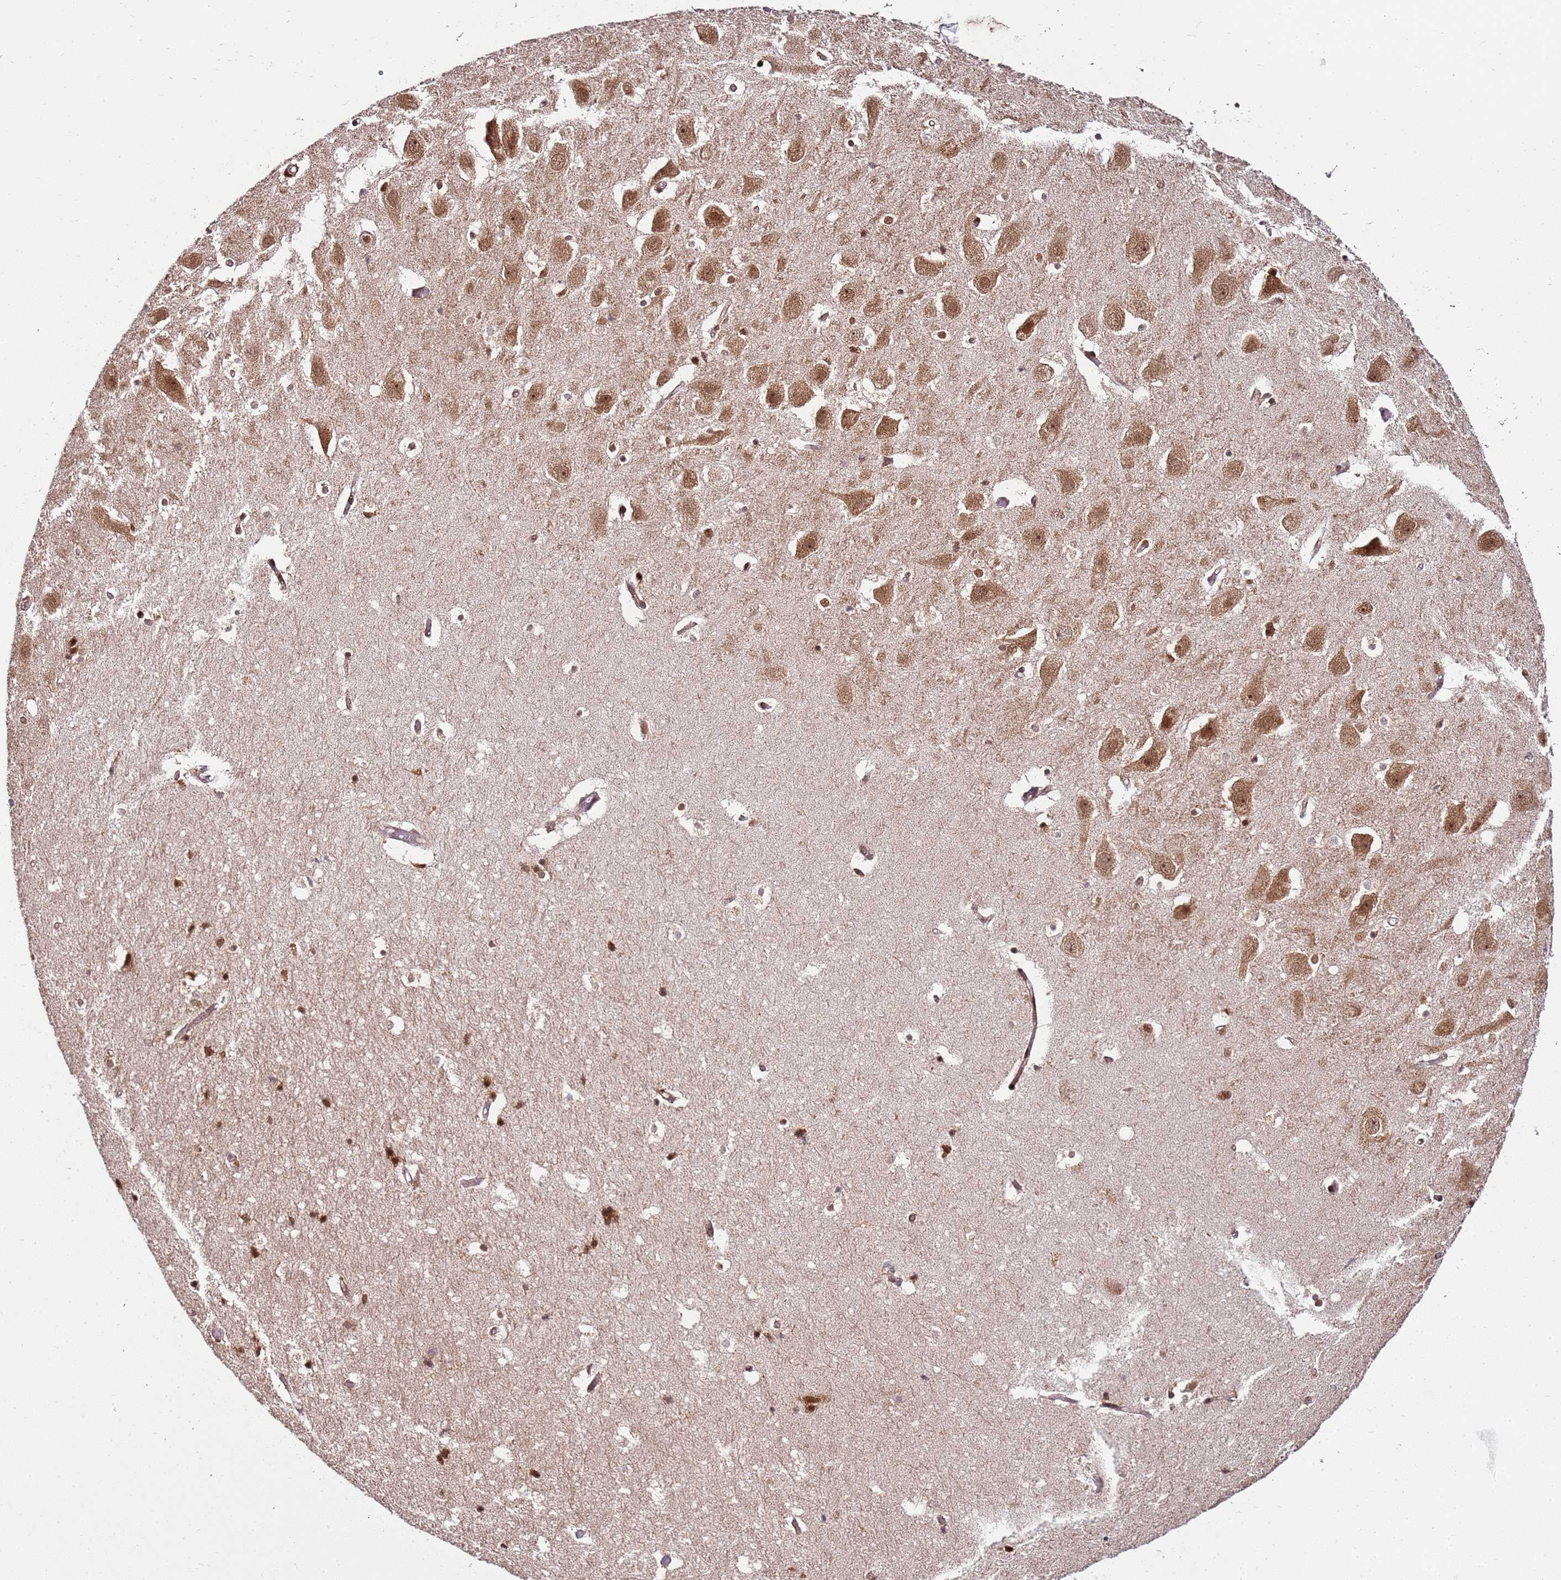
{"staining": {"intensity": "moderate", "quantity": ">75%", "location": "nuclear"}, "tissue": "hippocampus", "cell_type": "Glial cells", "image_type": "normal", "snomed": [{"axis": "morphology", "description": "Normal tissue, NOS"}, {"axis": "topography", "description": "Hippocampus"}], "caption": "Immunohistochemical staining of unremarkable human hippocampus shows medium levels of moderate nuclear staining in approximately >75% of glial cells. (Brightfield microscopy of DAB IHC at high magnification).", "gene": "PEX14", "patient": {"sex": "female", "age": 52}}